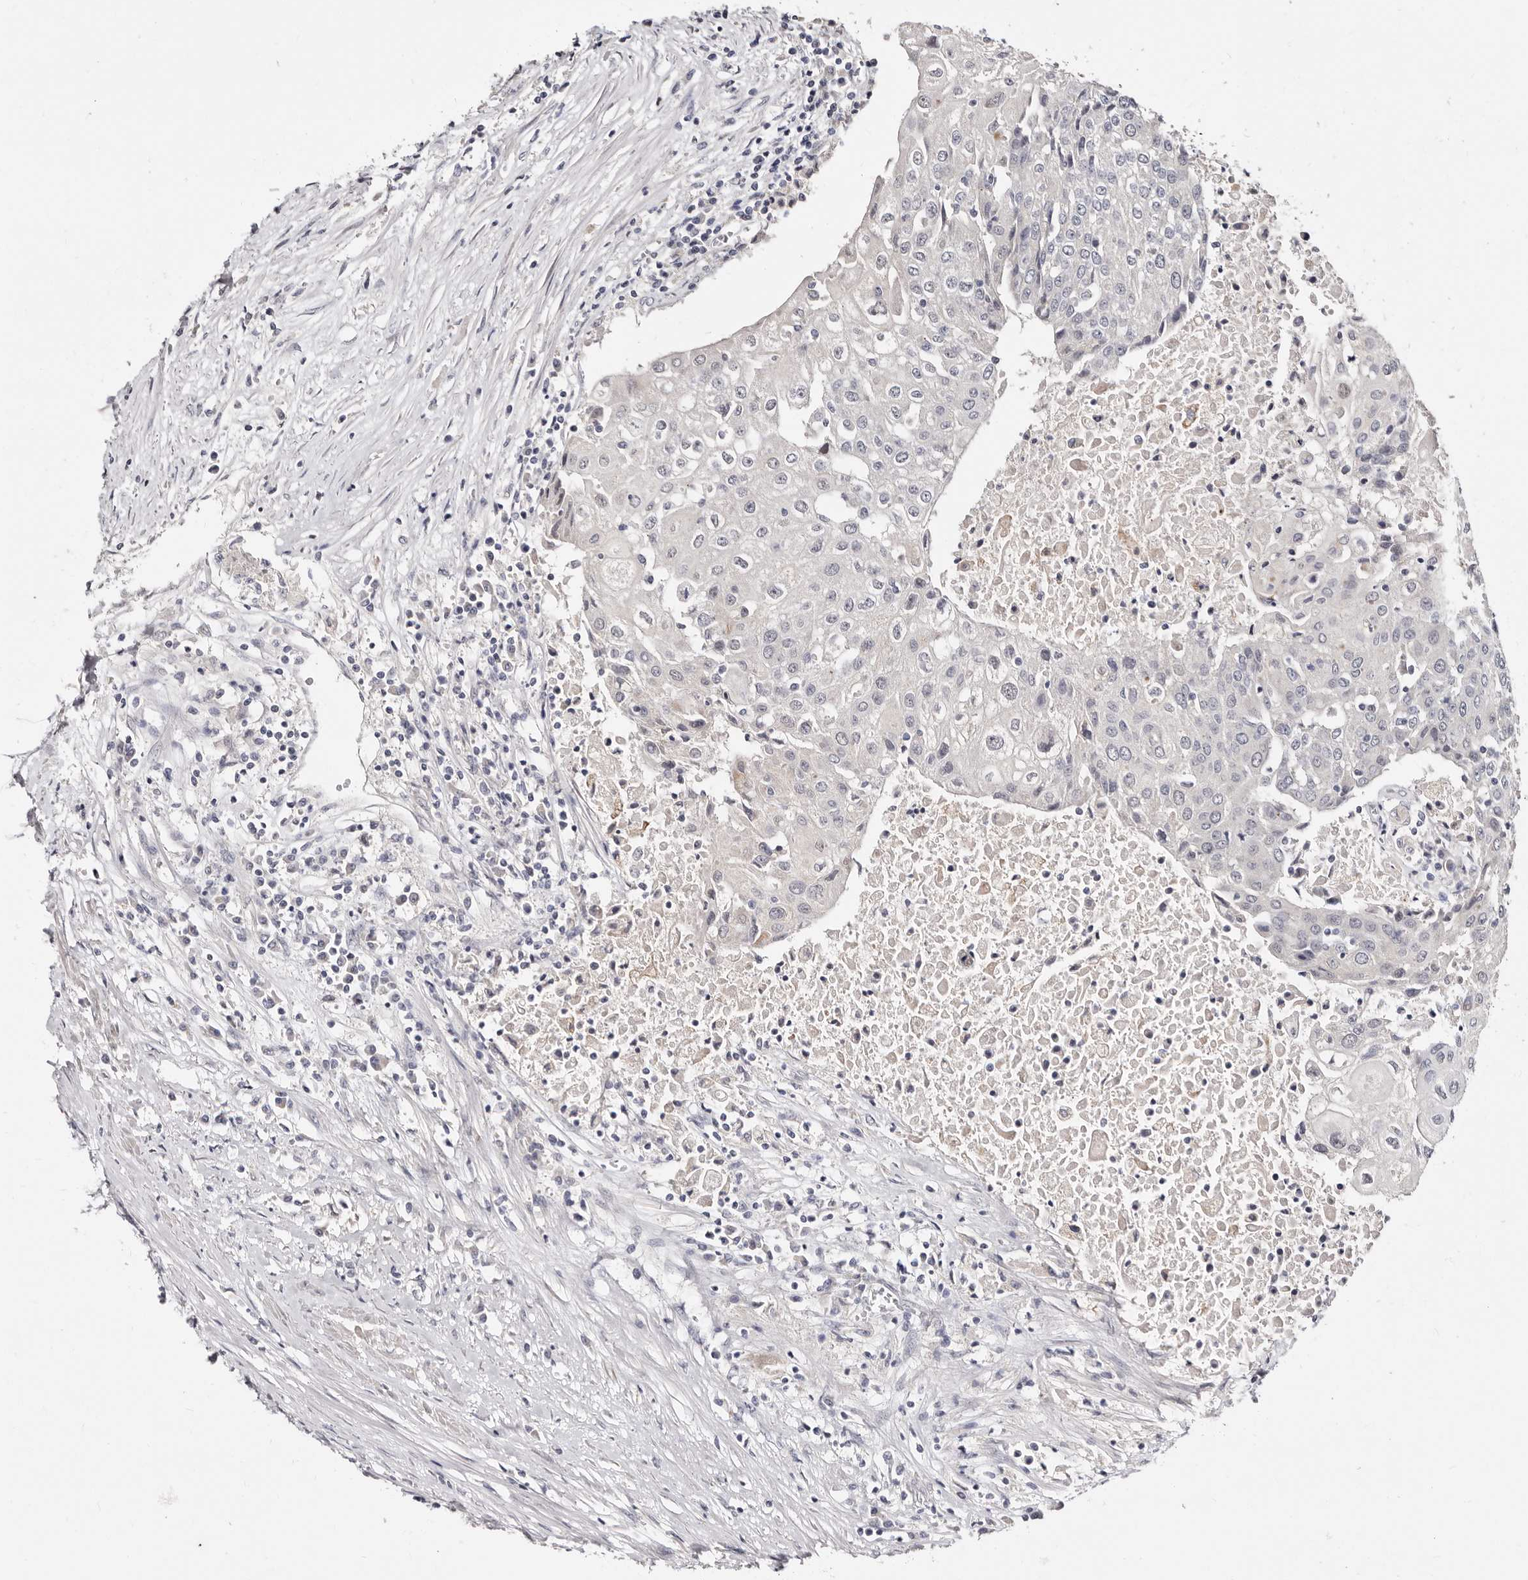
{"staining": {"intensity": "negative", "quantity": "none", "location": "none"}, "tissue": "urothelial cancer", "cell_type": "Tumor cells", "image_type": "cancer", "snomed": [{"axis": "morphology", "description": "Urothelial carcinoma, High grade"}, {"axis": "topography", "description": "Urinary bladder"}], "caption": "The histopathology image displays no significant staining in tumor cells of urothelial cancer. (Stains: DAB immunohistochemistry (IHC) with hematoxylin counter stain, Microscopy: brightfield microscopy at high magnification).", "gene": "KLHL4", "patient": {"sex": "female", "age": 85}}